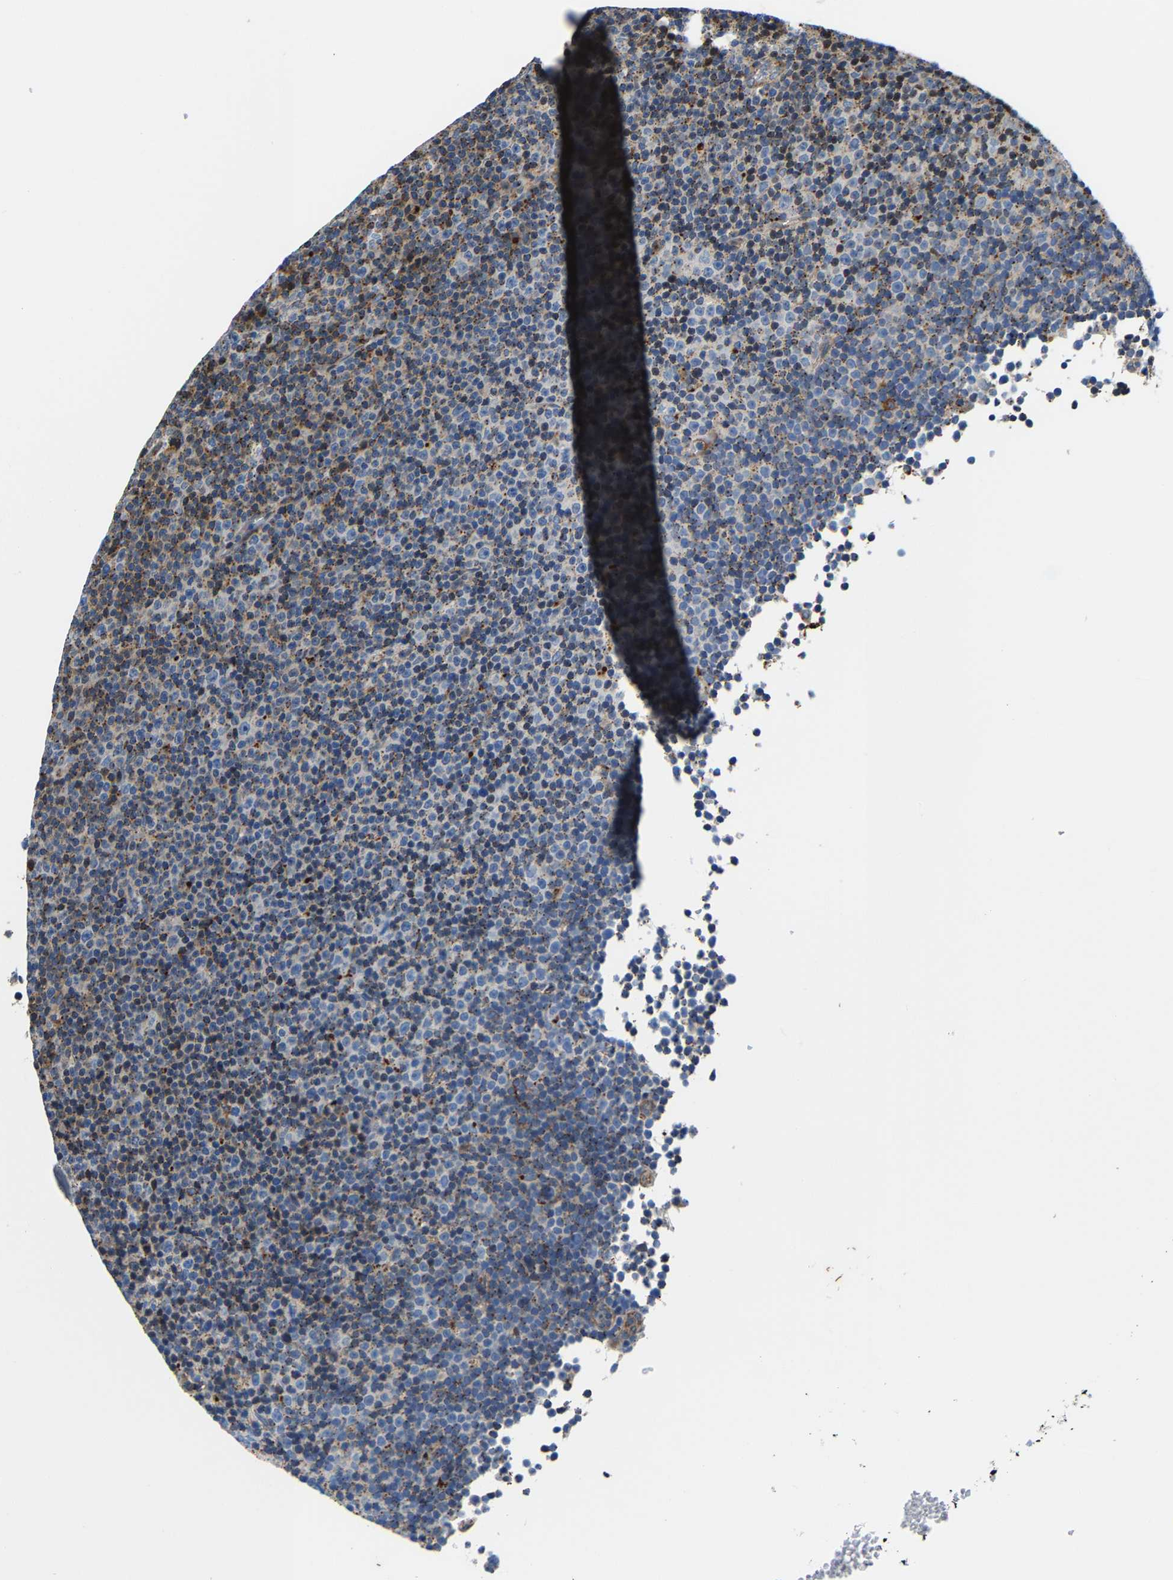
{"staining": {"intensity": "moderate", "quantity": ">75%", "location": "cytoplasmic/membranous"}, "tissue": "lymphoma", "cell_type": "Tumor cells", "image_type": "cancer", "snomed": [{"axis": "morphology", "description": "Malignant lymphoma, non-Hodgkin's type, Low grade"}, {"axis": "topography", "description": "Lymph node"}], "caption": "Protein expression analysis of human malignant lymphoma, non-Hodgkin's type (low-grade) reveals moderate cytoplasmic/membranous positivity in about >75% of tumor cells. The protein of interest is shown in brown color, while the nuclei are stained blue.", "gene": "DPP7", "patient": {"sex": "female", "age": 67}}